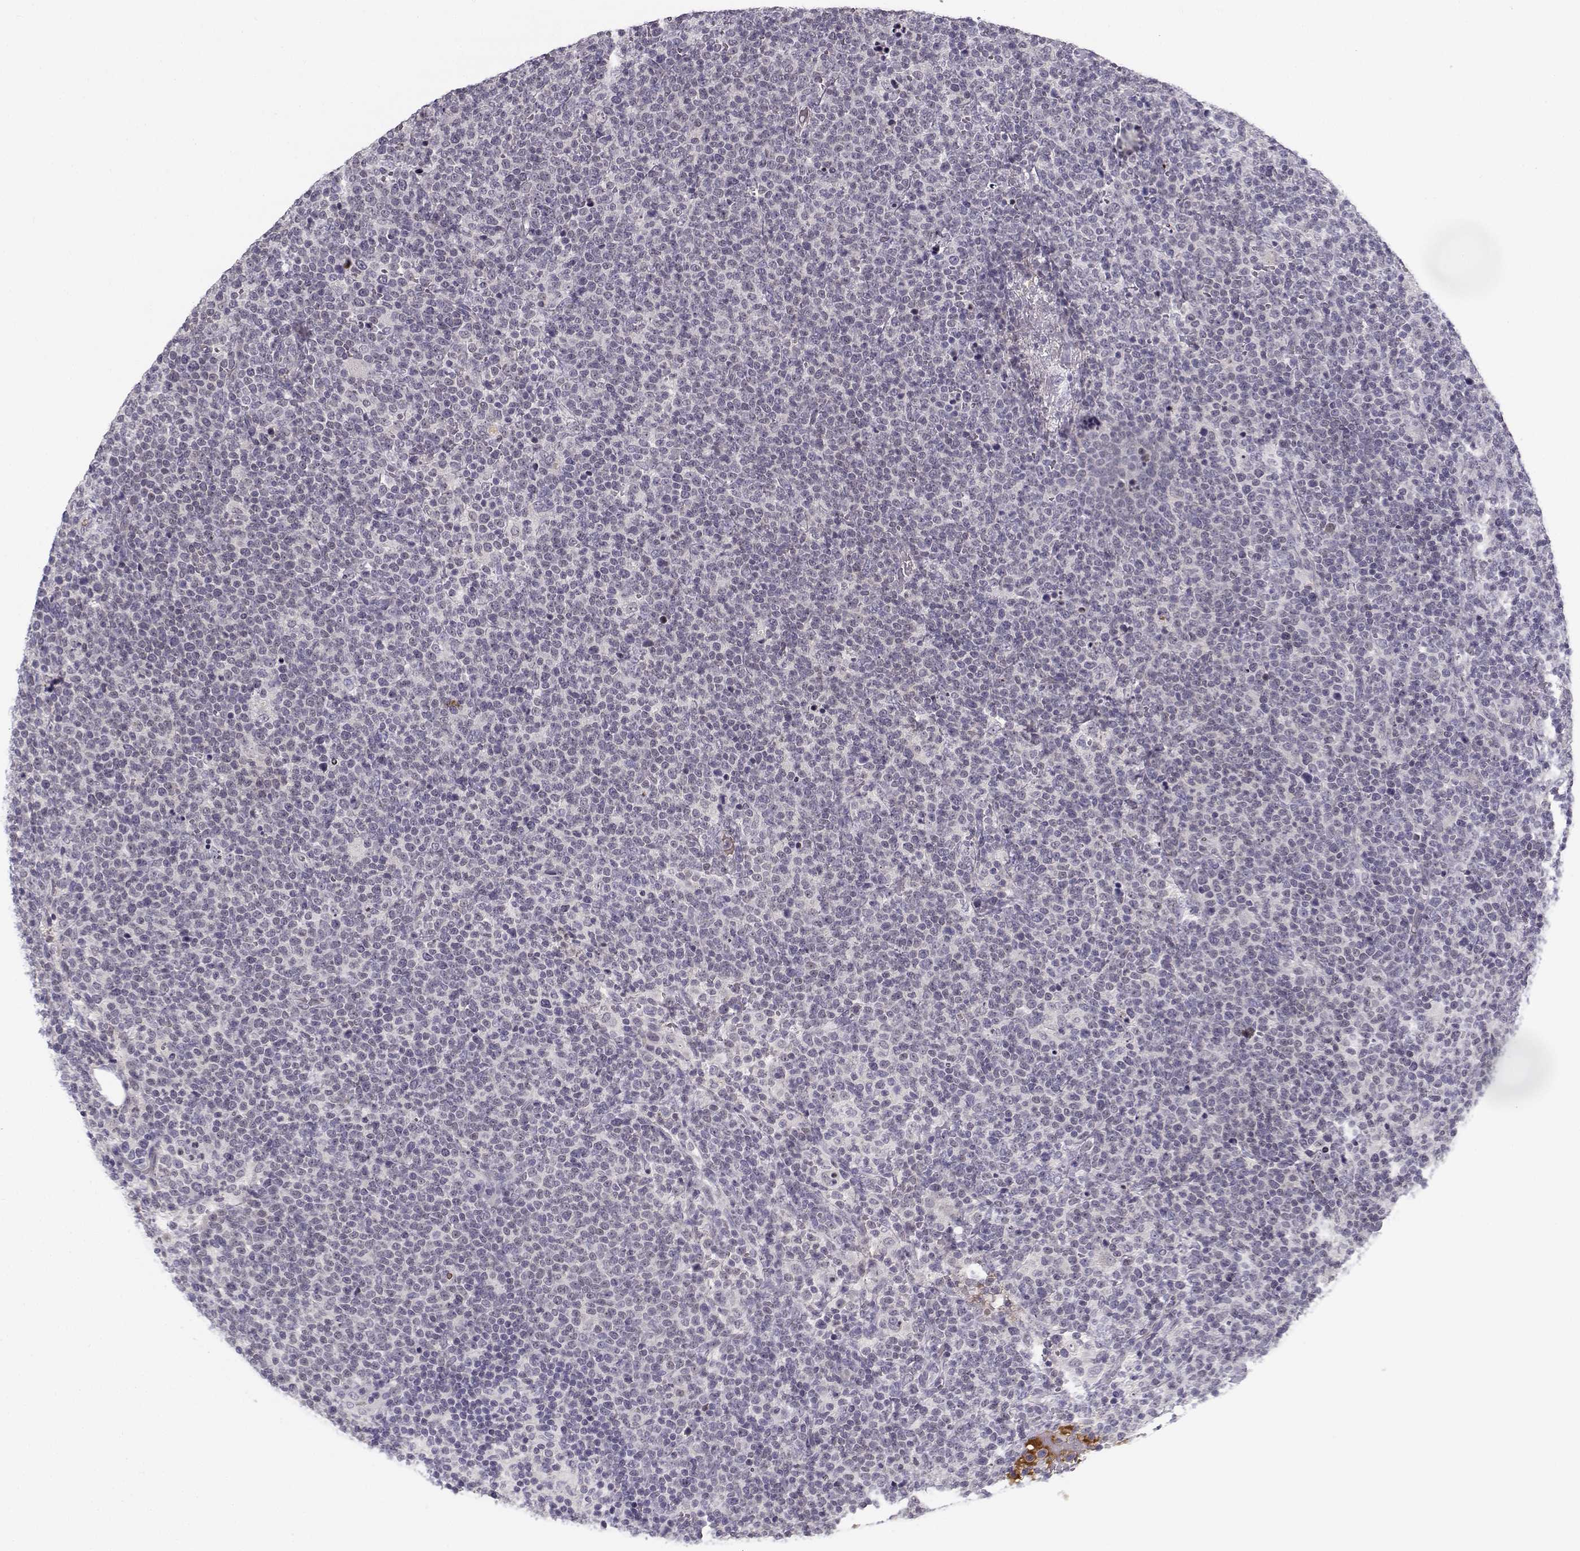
{"staining": {"intensity": "negative", "quantity": "none", "location": "none"}, "tissue": "lymphoma", "cell_type": "Tumor cells", "image_type": "cancer", "snomed": [{"axis": "morphology", "description": "Malignant lymphoma, non-Hodgkin's type, High grade"}, {"axis": "topography", "description": "Lymph node"}], "caption": "There is no significant staining in tumor cells of lymphoma. (DAB IHC visualized using brightfield microscopy, high magnification).", "gene": "DDX25", "patient": {"sex": "male", "age": 61}}